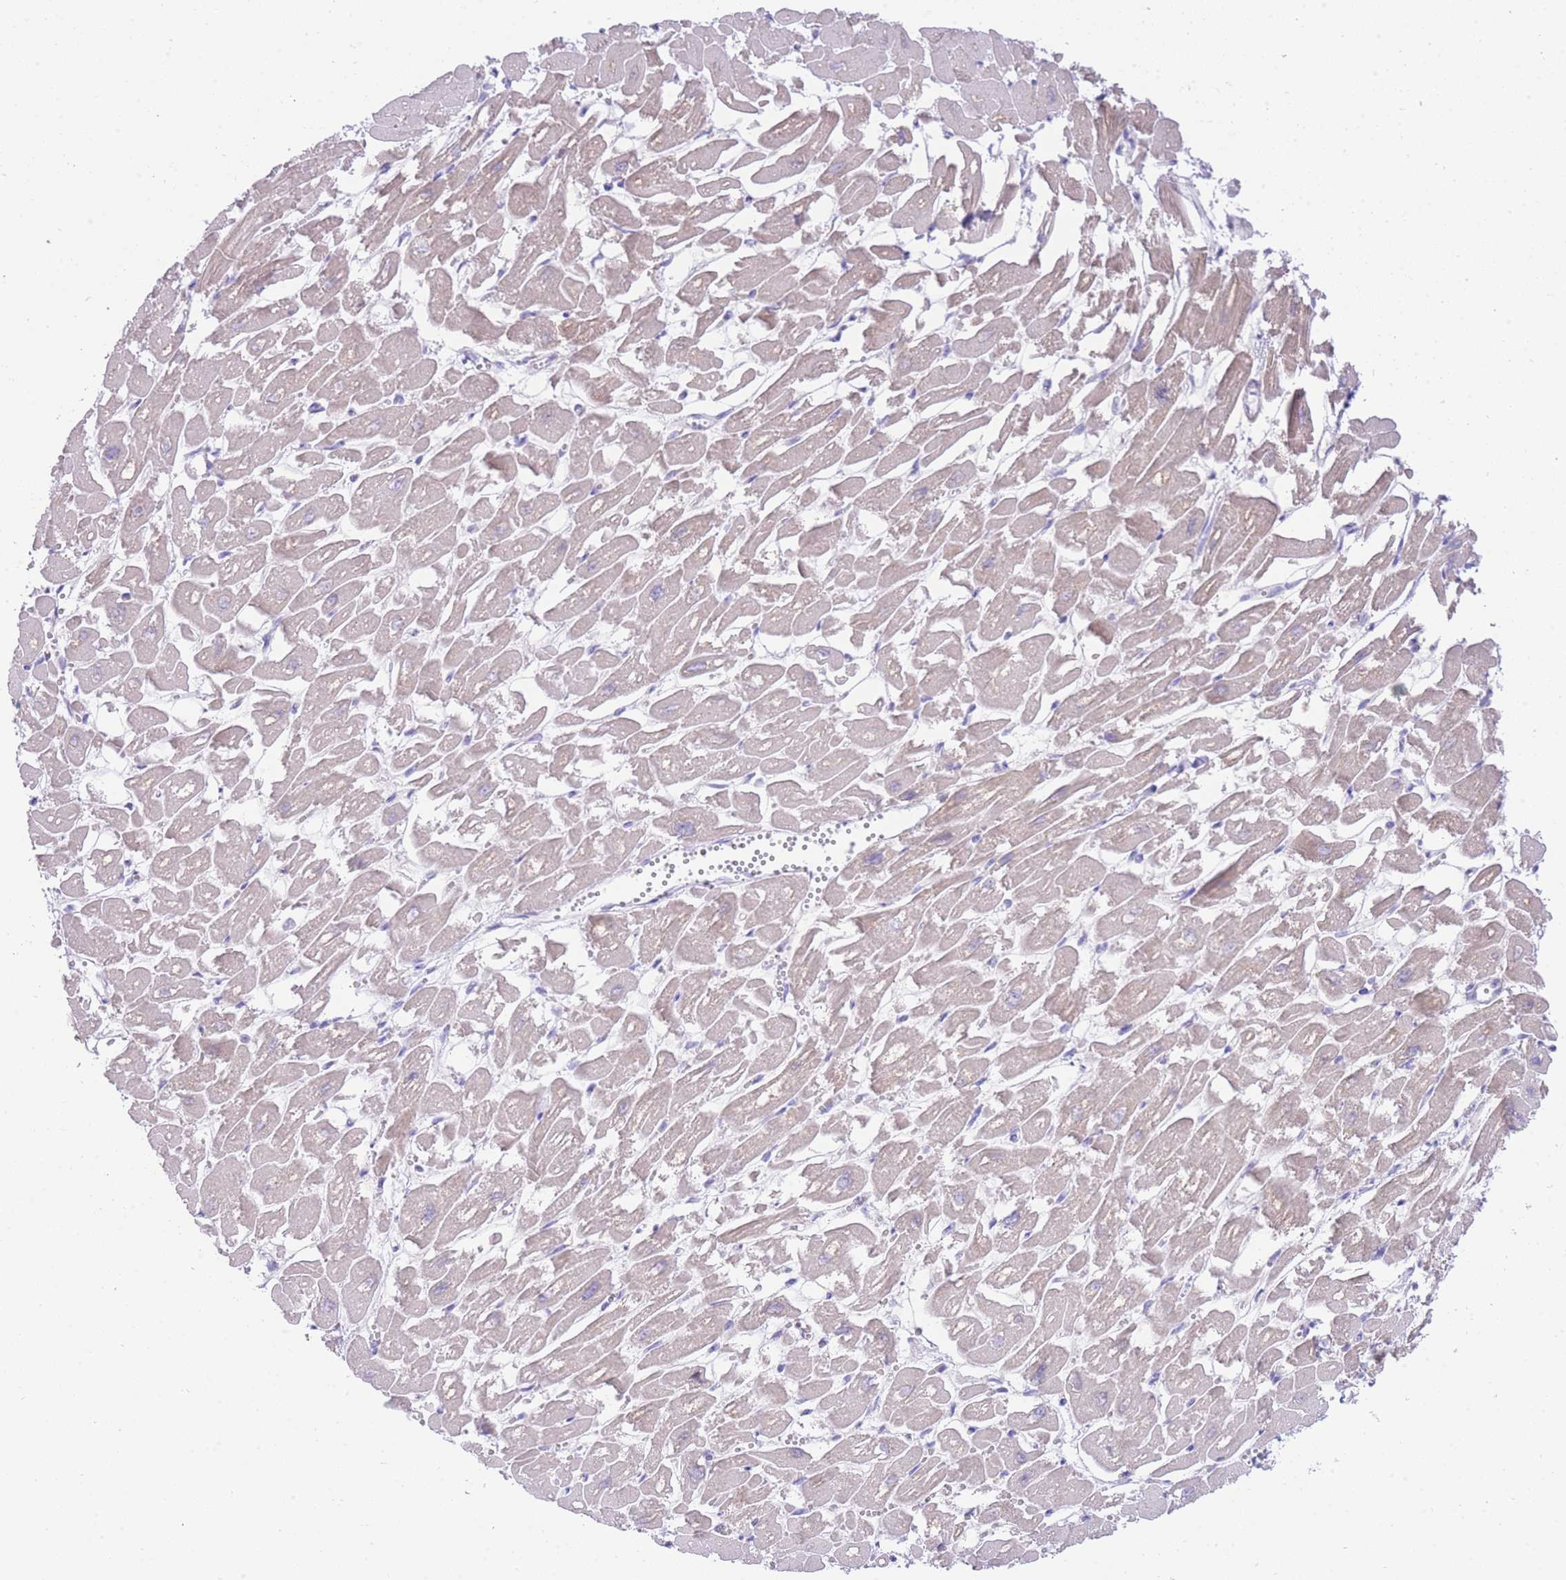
{"staining": {"intensity": "moderate", "quantity": "<25%", "location": "cytoplasmic/membranous"}, "tissue": "heart muscle", "cell_type": "Cardiomyocytes", "image_type": "normal", "snomed": [{"axis": "morphology", "description": "Normal tissue, NOS"}, {"axis": "topography", "description": "Heart"}], "caption": "This is a photomicrograph of immunohistochemistry staining of unremarkable heart muscle, which shows moderate staining in the cytoplasmic/membranous of cardiomyocytes.", "gene": "ACSM4", "patient": {"sex": "male", "age": 54}}